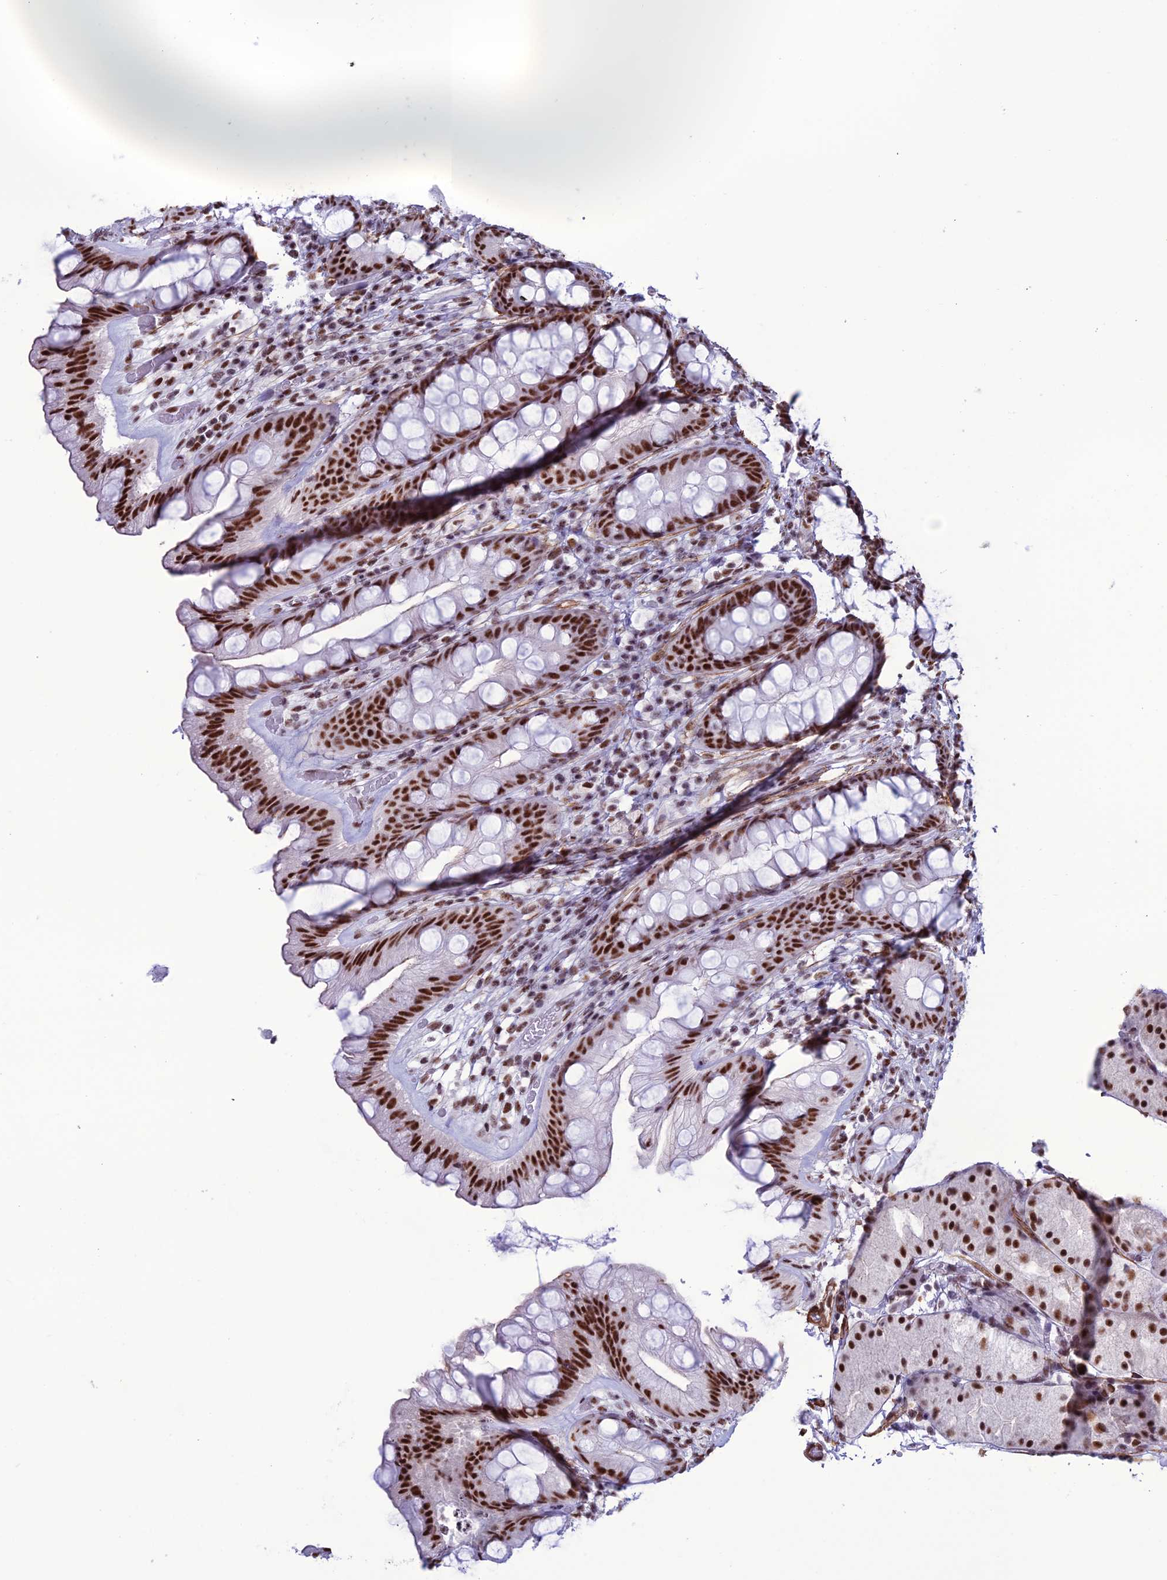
{"staining": {"intensity": "strong", "quantity": ">75%", "location": "nuclear"}, "tissue": "rectum", "cell_type": "Glandular cells", "image_type": "normal", "snomed": [{"axis": "morphology", "description": "Normal tissue, NOS"}, {"axis": "topography", "description": "Rectum"}], "caption": "IHC staining of normal rectum, which displays high levels of strong nuclear staining in approximately >75% of glandular cells indicating strong nuclear protein staining. The staining was performed using DAB (brown) for protein detection and nuclei were counterstained in hematoxylin (blue).", "gene": "U2AF1", "patient": {"sex": "male", "age": 74}}